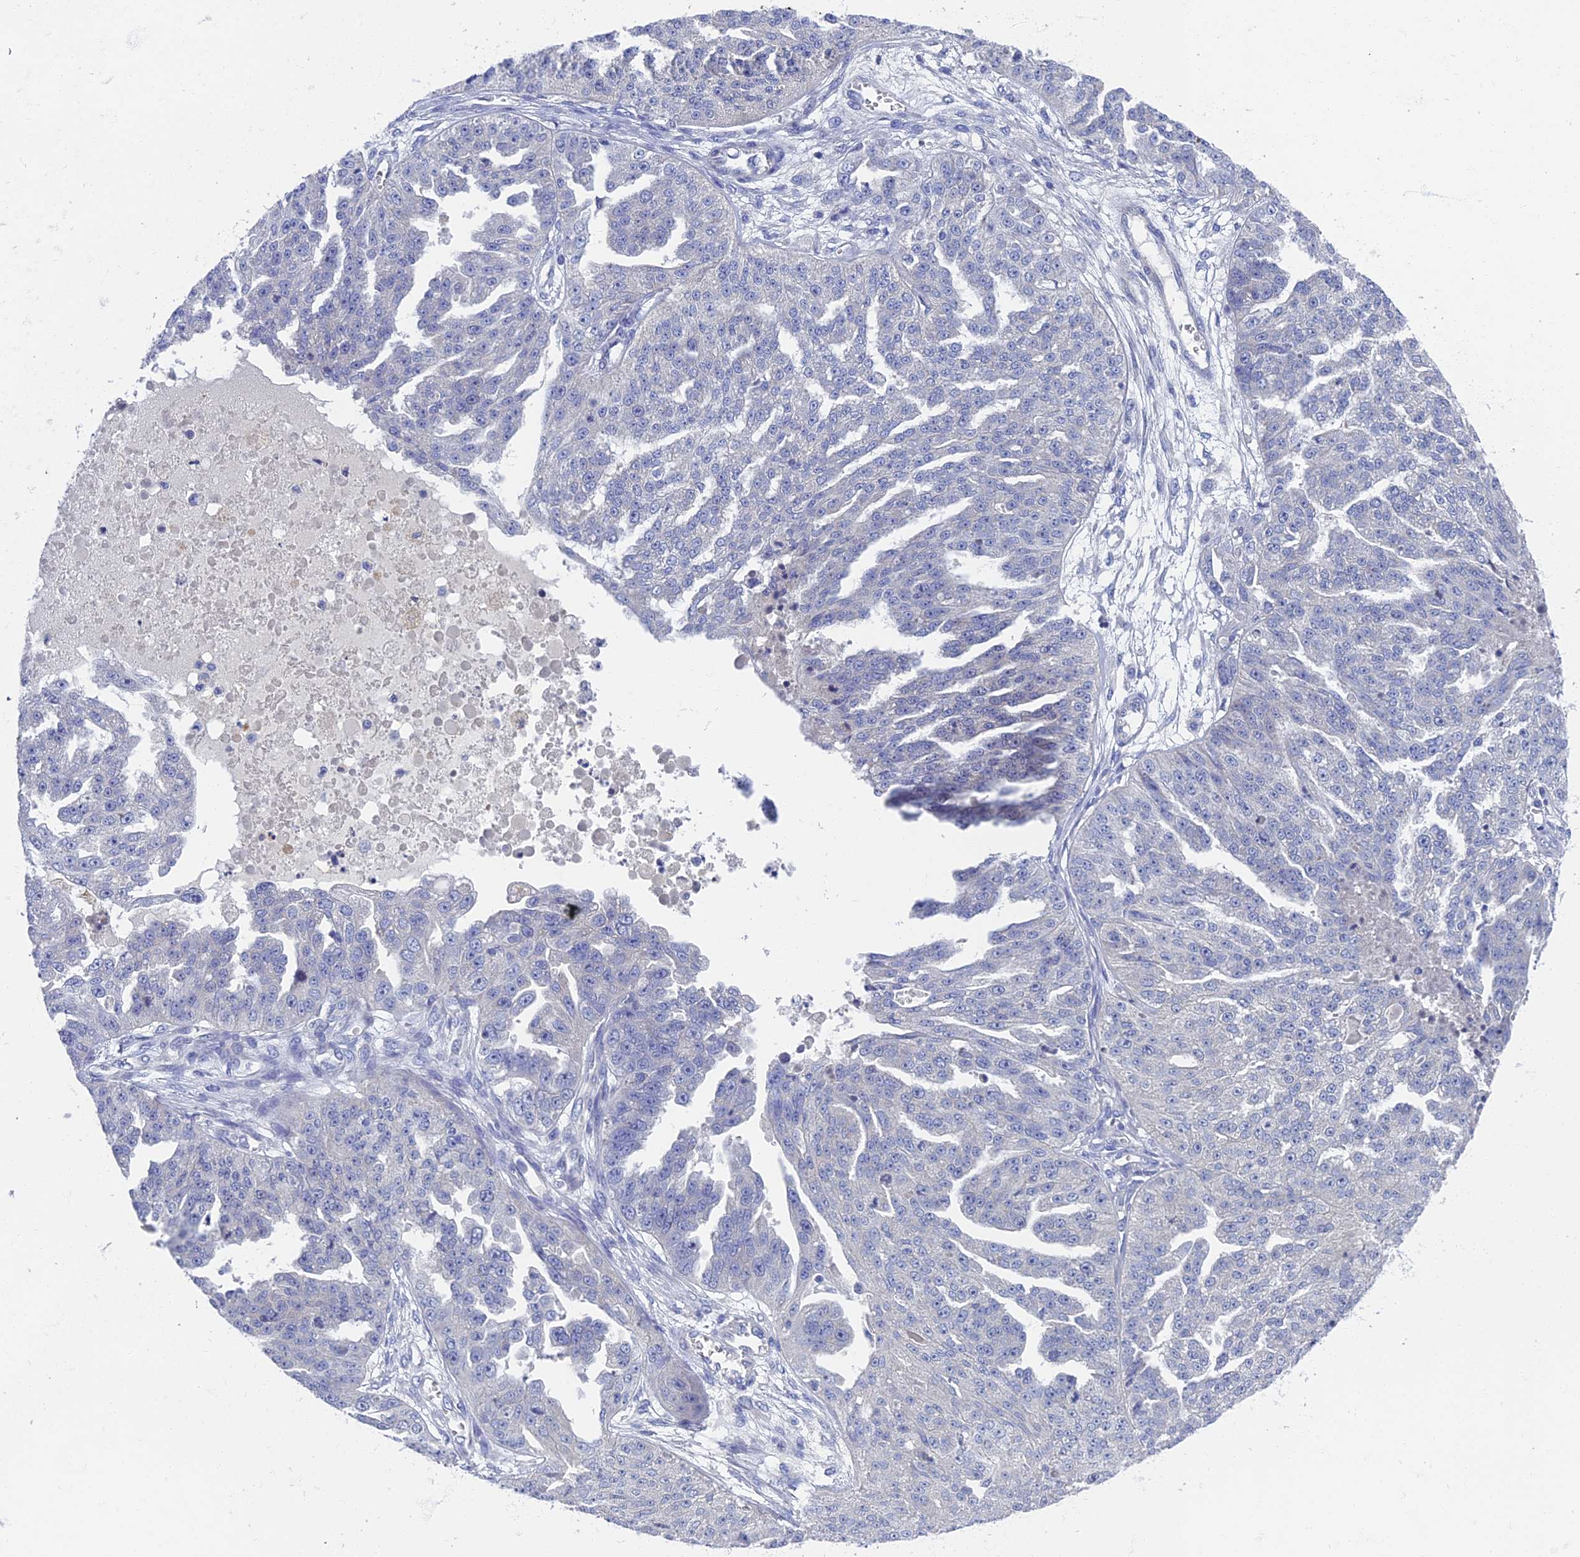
{"staining": {"intensity": "negative", "quantity": "none", "location": "none"}, "tissue": "ovarian cancer", "cell_type": "Tumor cells", "image_type": "cancer", "snomed": [{"axis": "morphology", "description": "Cystadenocarcinoma, serous, NOS"}, {"axis": "topography", "description": "Ovary"}], "caption": "This micrograph is of ovarian serous cystadenocarcinoma stained with immunohistochemistry (IHC) to label a protein in brown with the nuclei are counter-stained blue. There is no staining in tumor cells.", "gene": "SPIN4", "patient": {"sex": "female", "age": 58}}